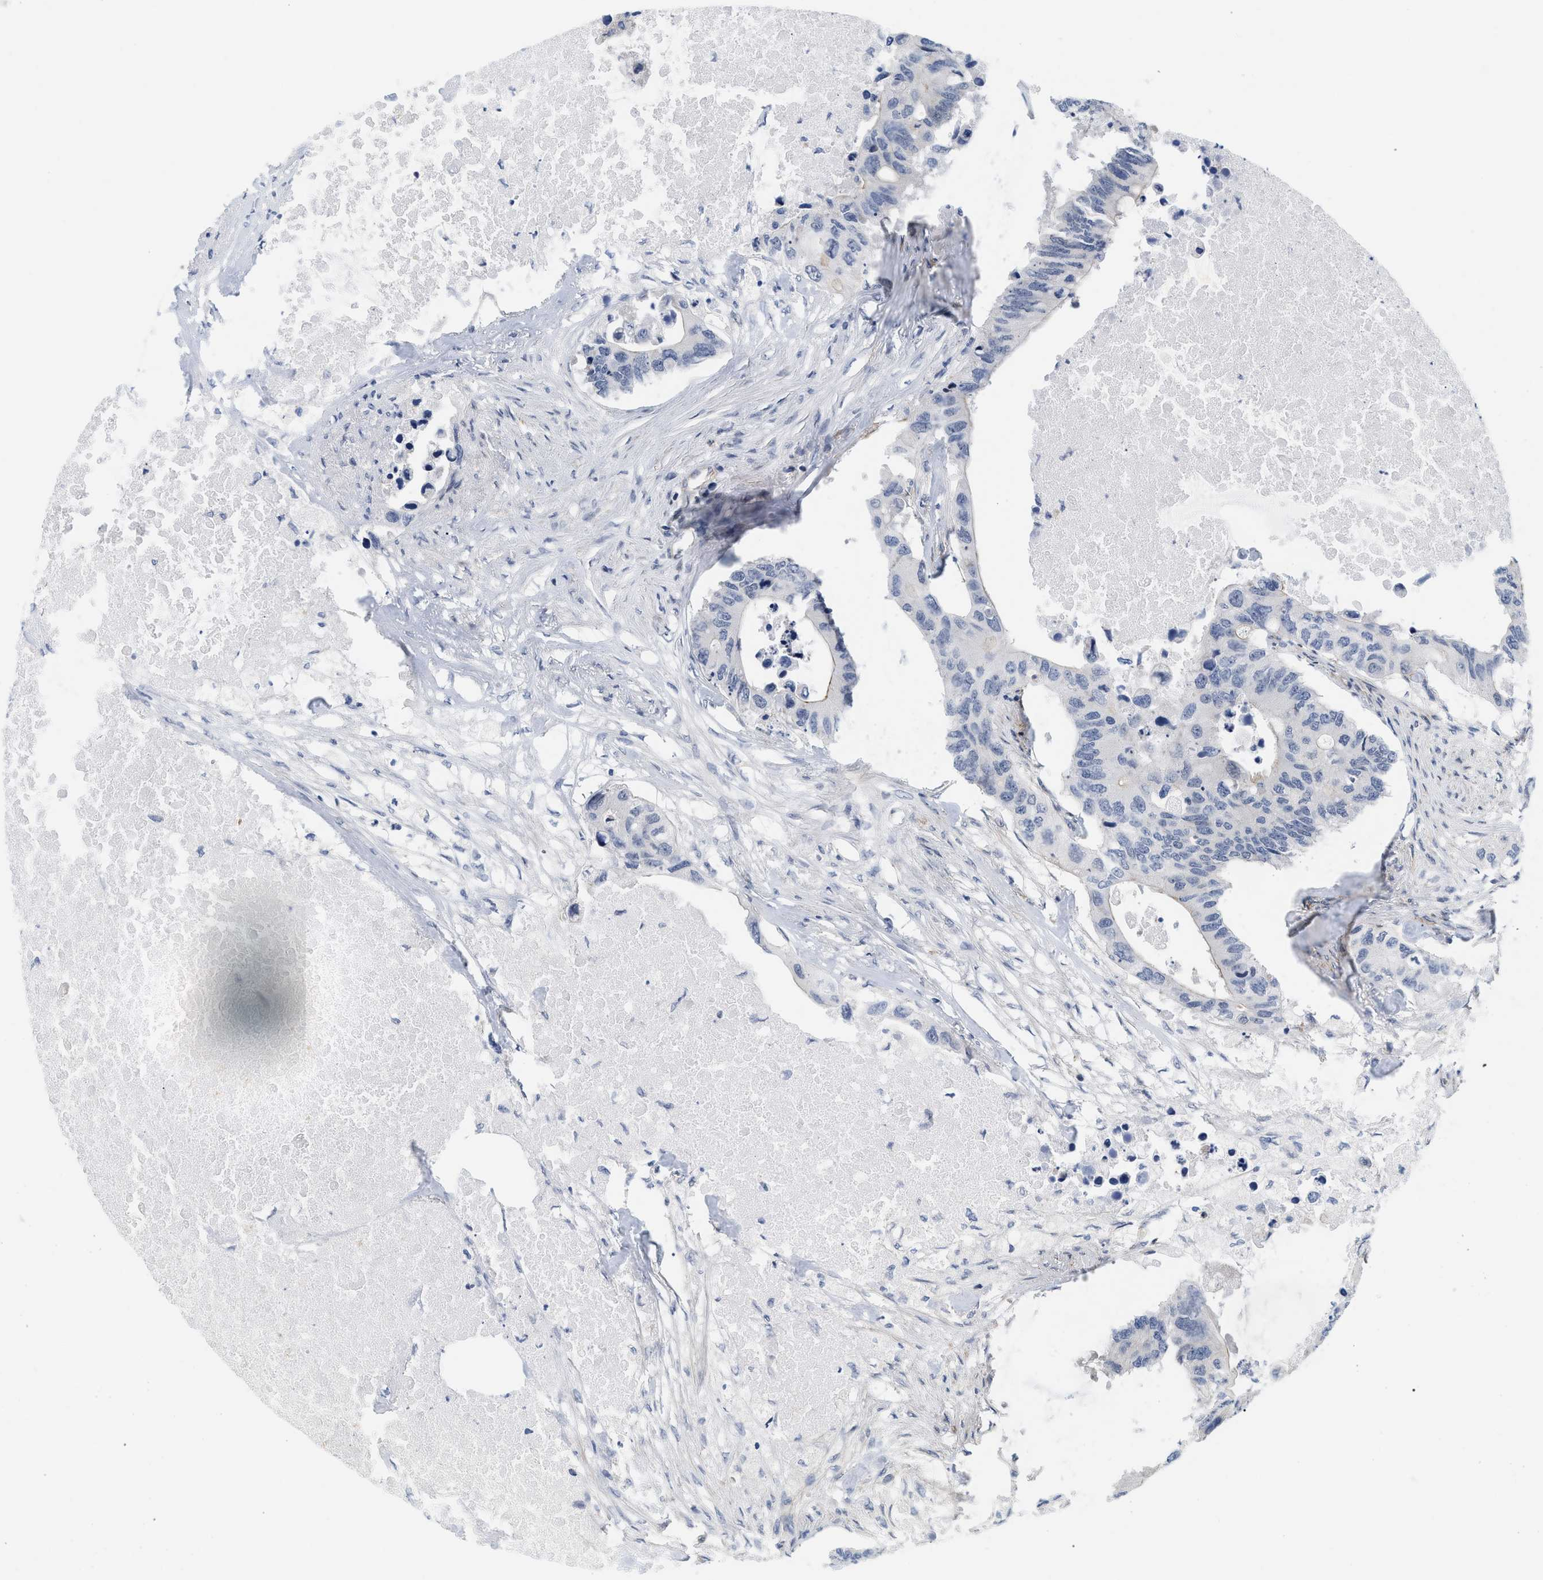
{"staining": {"intensity": "negative", "quantity": "none", "location": "none"}, "tissue": "colorectal cancer", "cell_type": "Tumor cells", "image_type": "cancer", "snomed": [{"axis": "morphology", "description": "Adenocarcinoma, NOS"}, {"axis": "topography", "description": "Colon"}], "caption": "Immunohistochemical staining of colorectal adenocarcinoma shows no significant expression in tumor cells. The staining is performed using DAB brown chromogen with nuclei counter-stained in using hematoxylin.", "gene": "GPRASP2", "patient": {"sex": "male", "age": 71}}